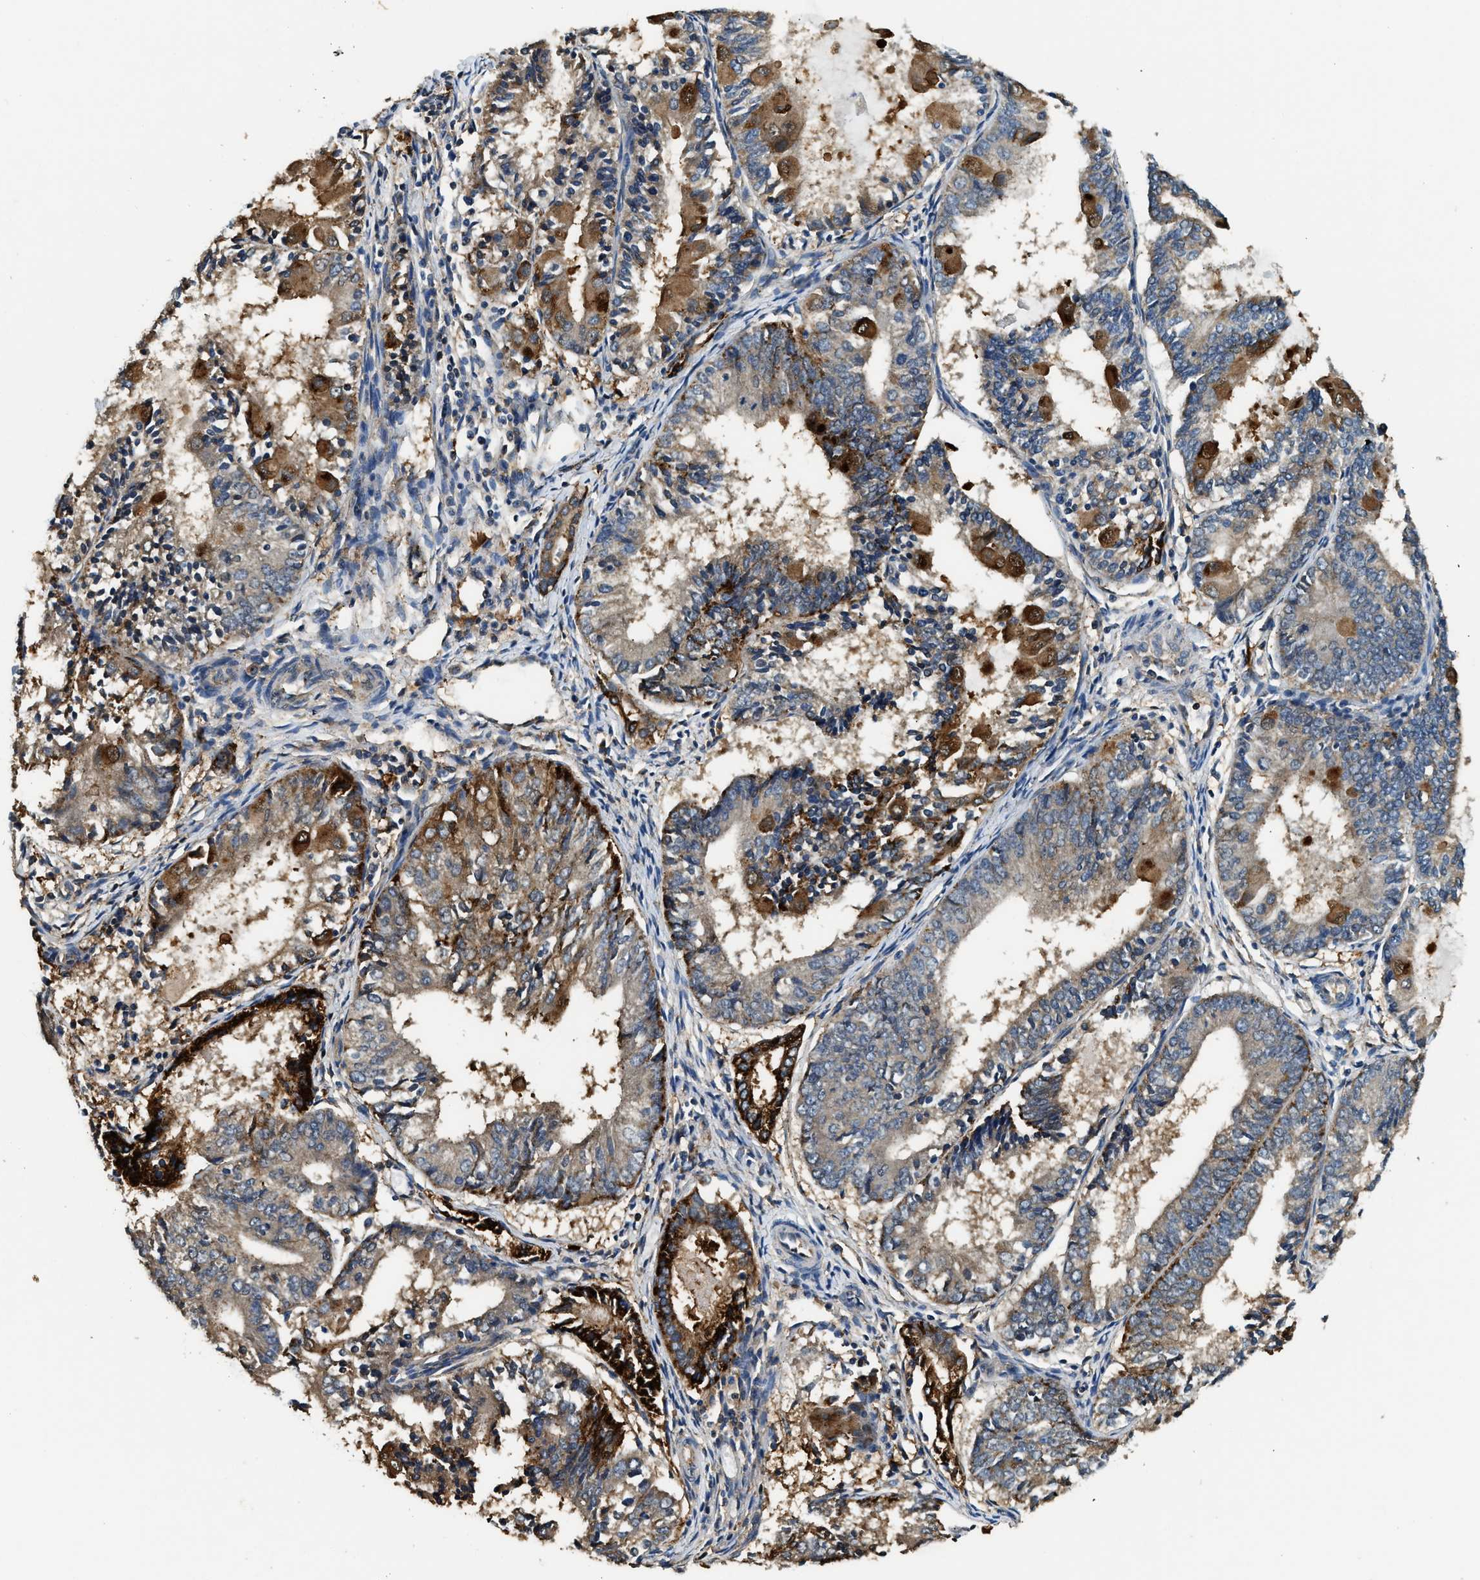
{"staining": {"intensity": "moderate", "quantity": "<25%", "location": "cytoplasmic/membranous"}, "tissue": "endometrial cancer", "cell_type": "Tumor cells", "image_type": "cancer", "snomed": [{"axis": "morphology", "description": "Adenocarcinoma, NOS"}, {"axis": "topography", "description": "Endometrium"}], "caption": "Tumor cells display low levels of moderate cytoplasmic/membranous expression in about <25% of cells in human endometrial cancer (adenocarcinoma). Immunohistochemistry stains the protein in brown and the nuclei are stained blue.", "gene": "ANXA3", "patient": {"sex": "female", "age": 81}}